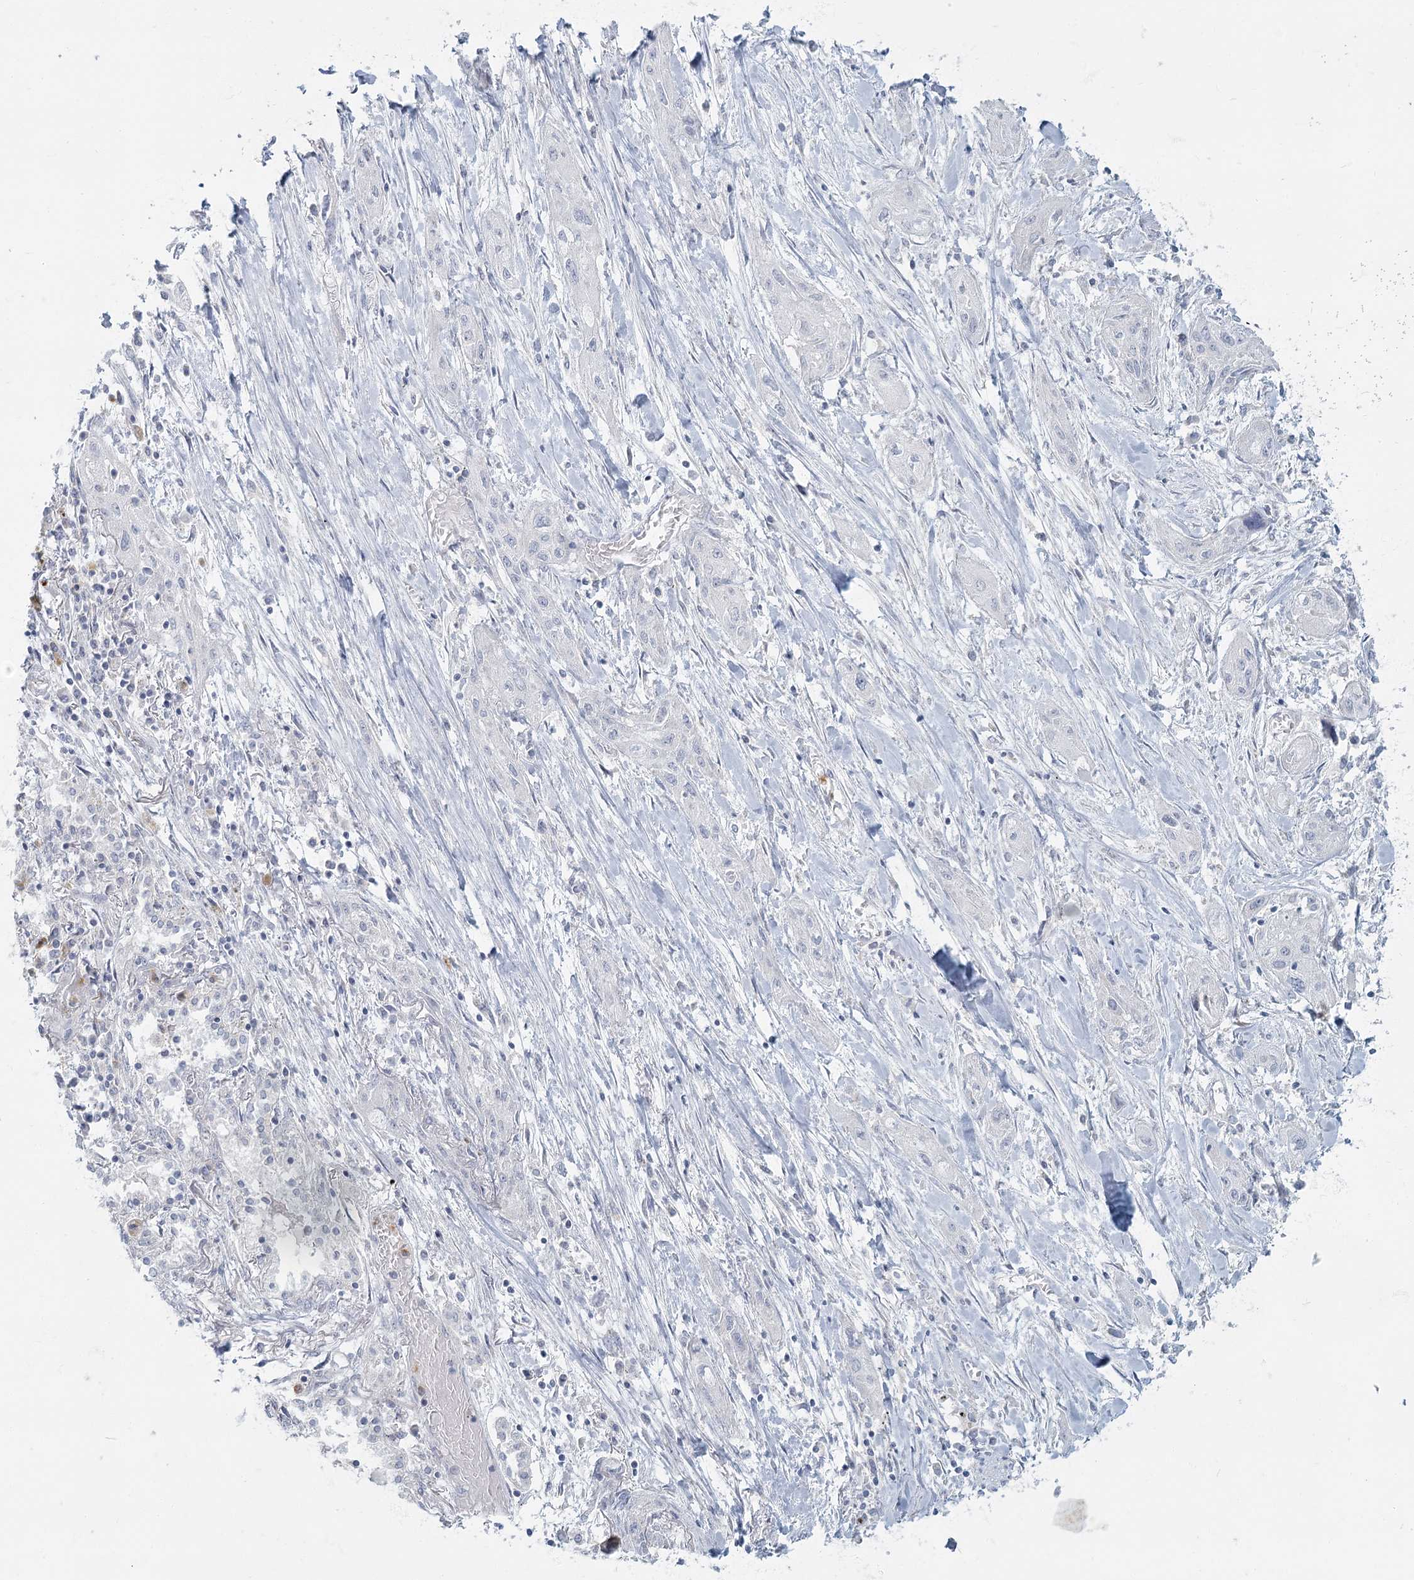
{"staining": {"intensity": "negative", "quantity": "none", "location": "none"}, "tissue": "lung cancer", "cell_type": "Tumor cells", "image_type": "cancer", "snomed": [{"axis": "morphology", "description": "Squamous cell carcinoma, NOS"}, {"axis": "topography", "description": "Lung"}], "caption": "This is an IHC photomicrograph of human lung cancer (squamous cell carcinoma). There is no staining in tumor cells.", "gene": "FAM110C", "patient": {"sex": "female", "age": 47}}